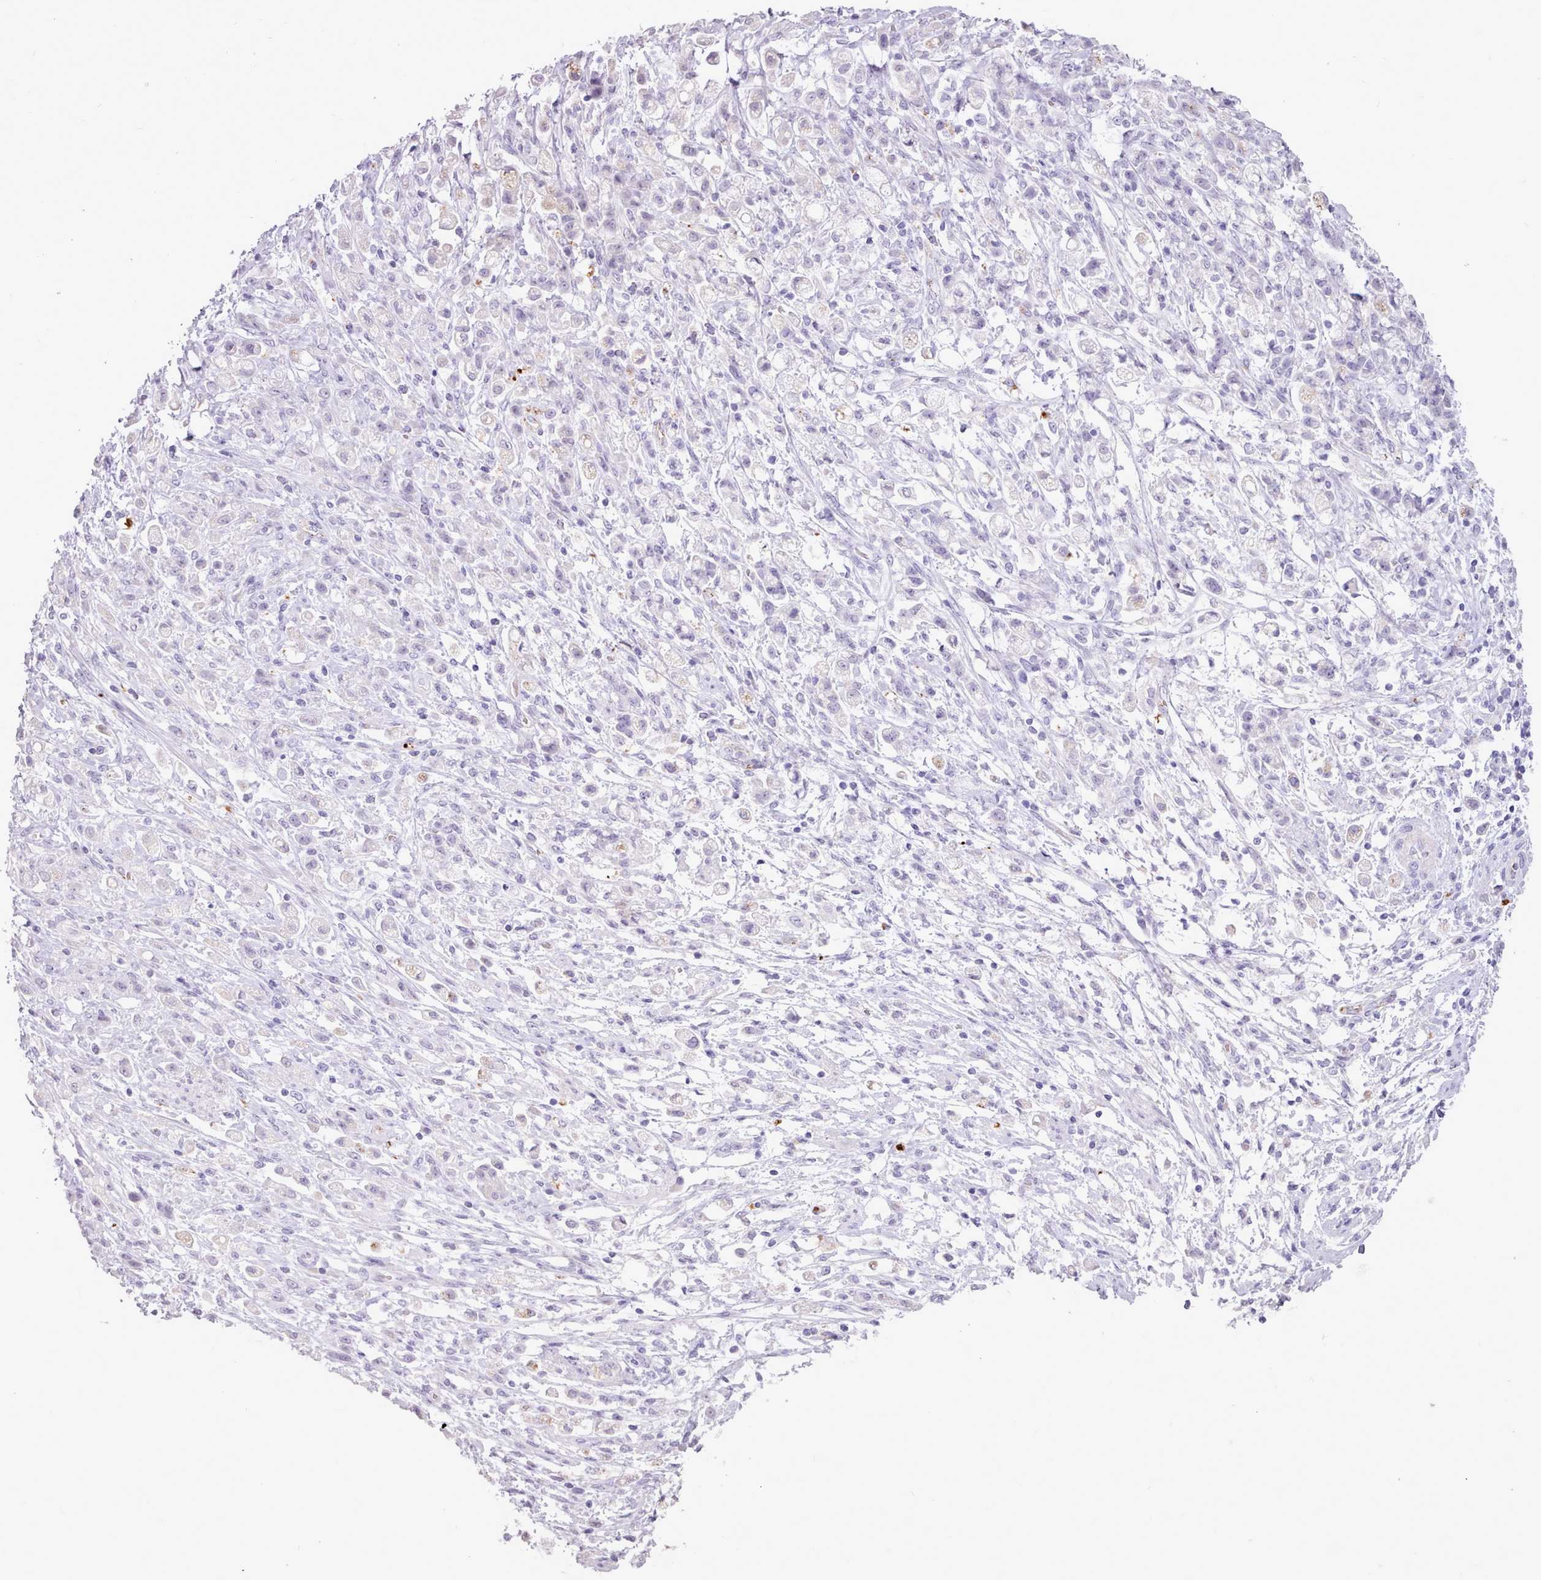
{"staining": {"intensity": "negative", "quantity": "none", "location": "none"}, "tissue": "stomach cancer", "cell_type": "Tumor cells", "image_type": "cancer", "snomed": [{"axis": "morphology", "description": "Adenocarcinoma, NOS"}, {"axis": "topography", "description": "Stomach"}], "caption": "IHC histopathology image of neoplastic tissue: adenocarcinoma (stomach) stained with DAB exhibits no significant protein expression in tumor cells.", "gene": "ATRAID", "patient": {"sex": "female", "age": 60}}